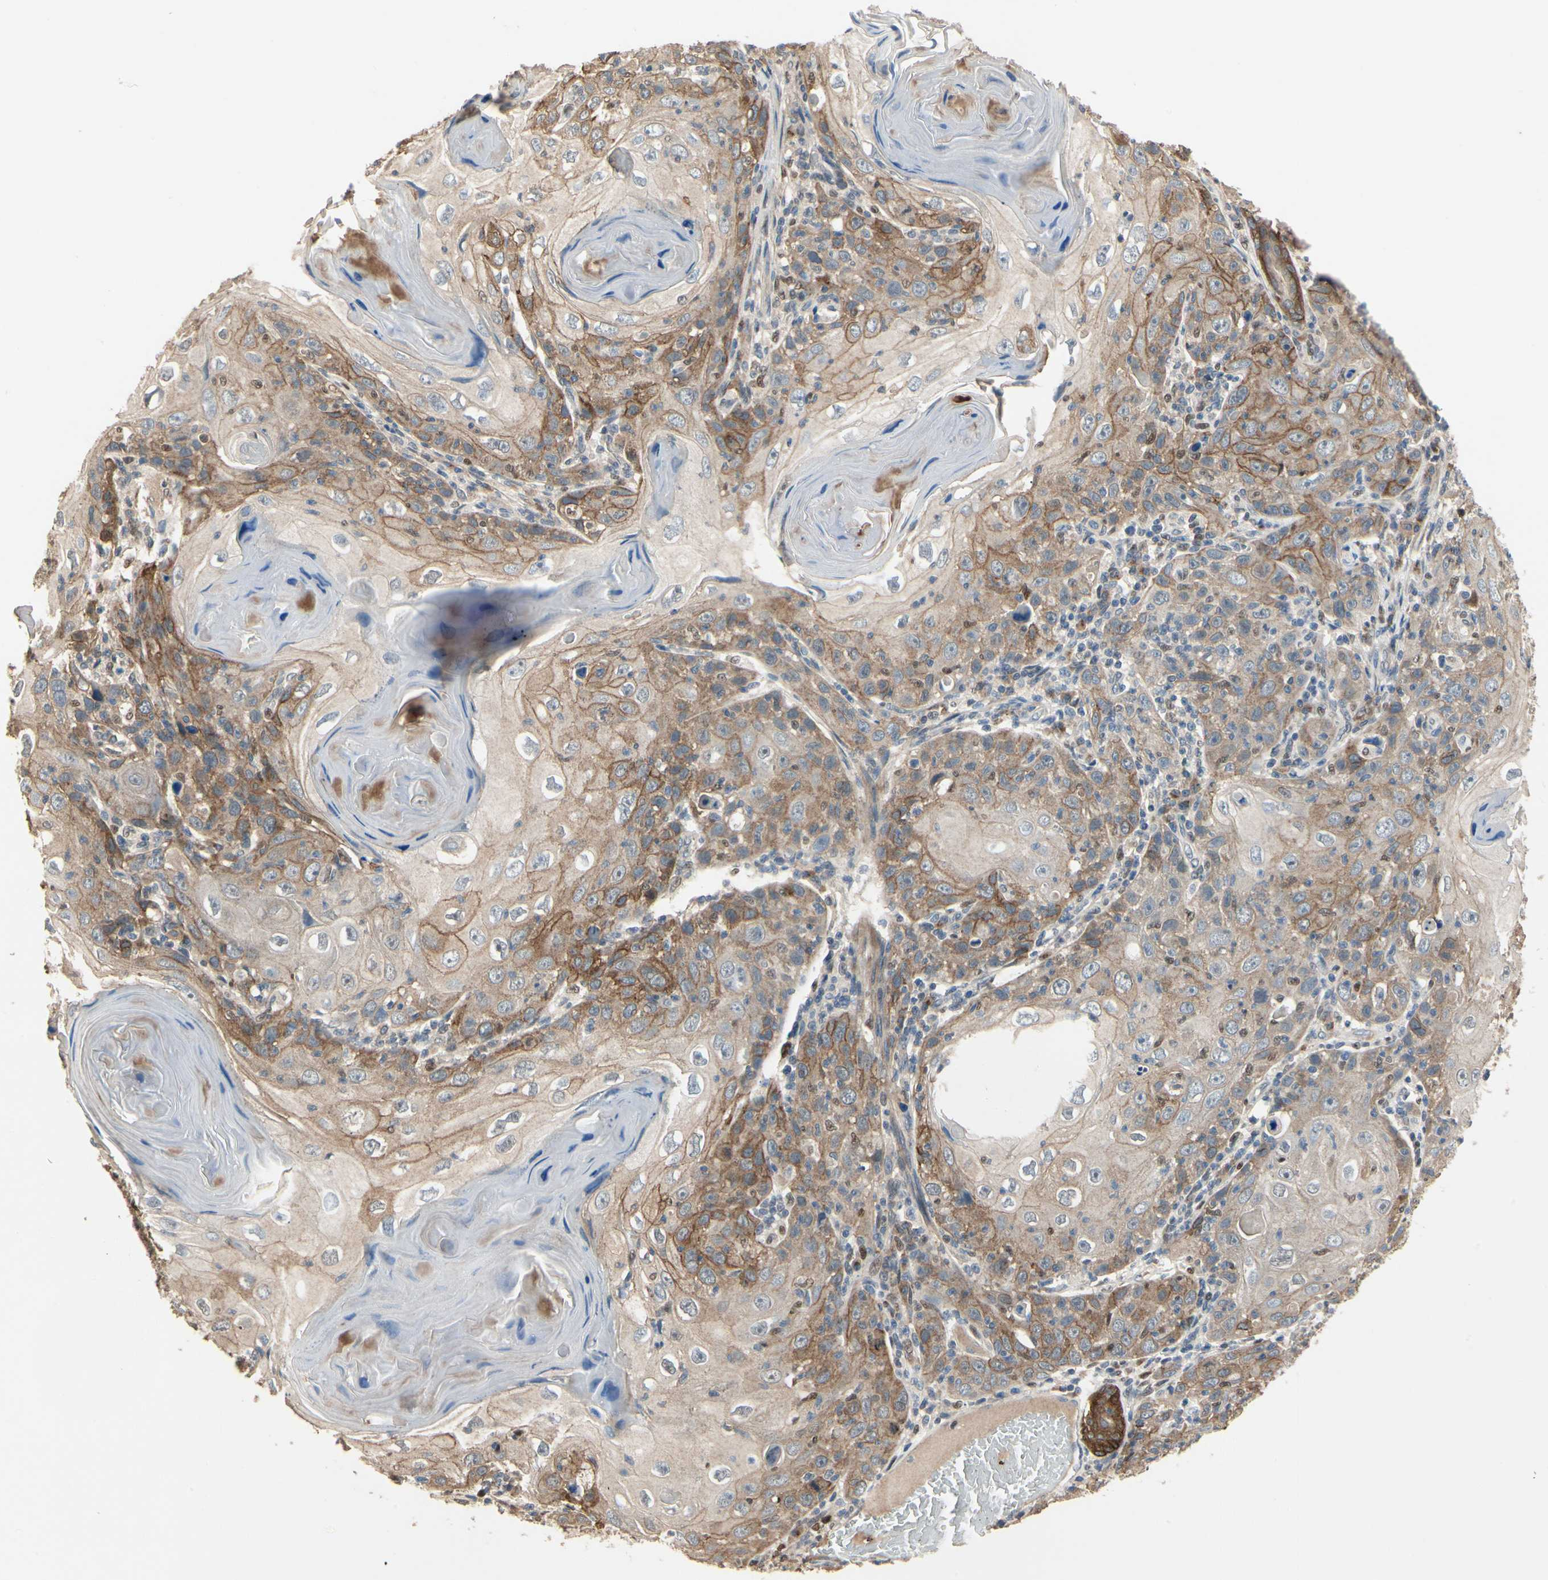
{"staining": {"intensity": "moderate", "quantity": "25%-75%", "location": "cytoplasmic/membranous"}, "tissue": "skin cancer", "cell_type": "Tumor cells", "image_type": "cancer", "snomed": [{"axis": "morphology", "description": "Squamous cell carcinoma, NOS"}, {"axis": "topography", "description": "Skin"}], "caption": "Protein analysis of skin cancer tissue shows moderate cytoplasmic/membranous positivity in approximately 25%-75% of tumor cells.", "gene": "CGREF1", "patient": {"sex": "female", "age": 88}}